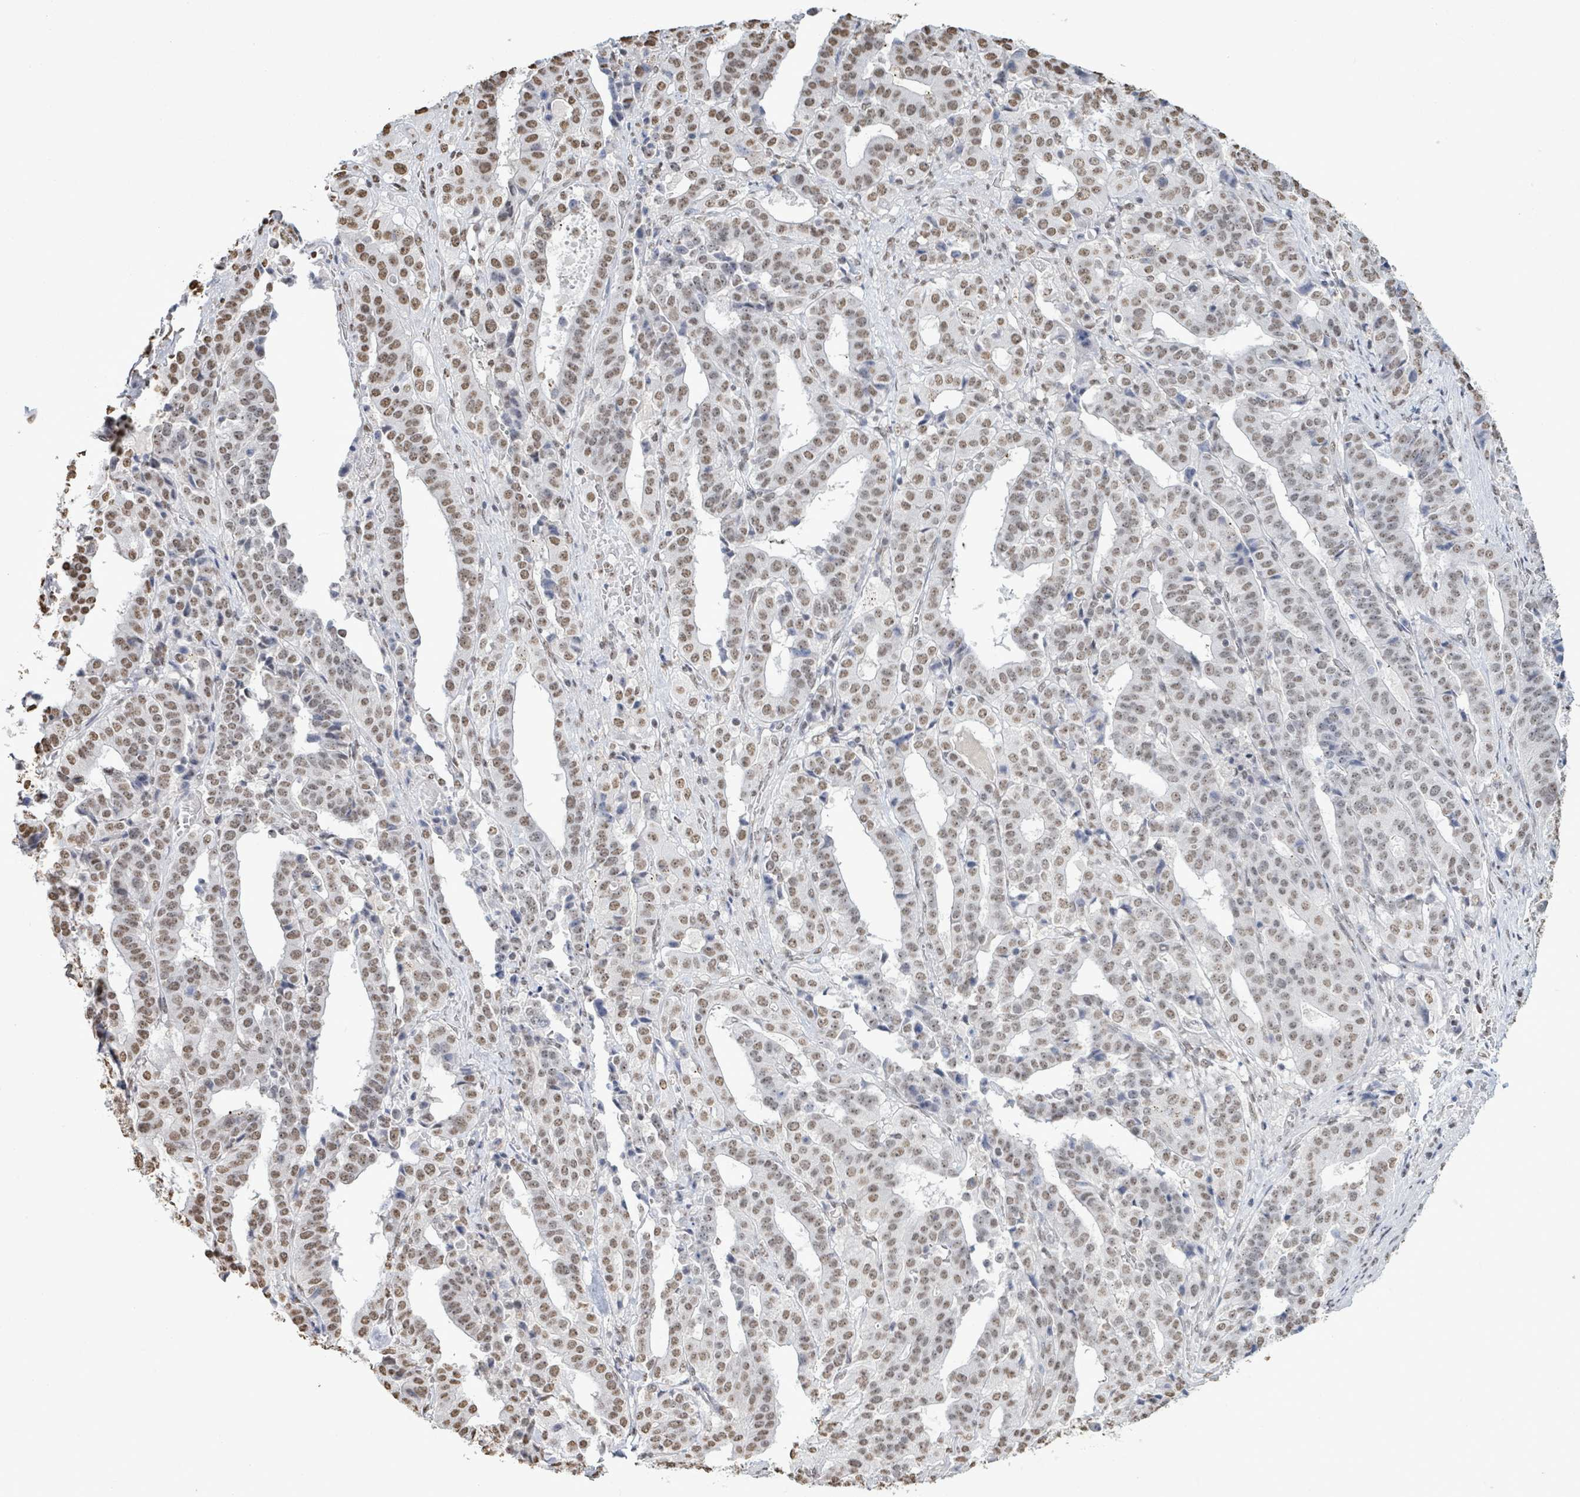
{"staining": {"intensity": "weak", "quantity": ">75%", "location": "nuclear"}, "tissue": "stomach cancer", "cell_type": "Tumor cells", "image_type": "cancer", "snomed": [{"axis": "morphology", "description": "Adenocarcinoma, NOS"}, {"axis": "topography", "description": "Stomach"}], "caption": "A photomicrograph of adenocarcinoma (stomach) stained for a protein displays weak nuclear brown staining in tumor cells.", "gene": "SAMD14", "patient": {"sex": "male", "age": 48}}